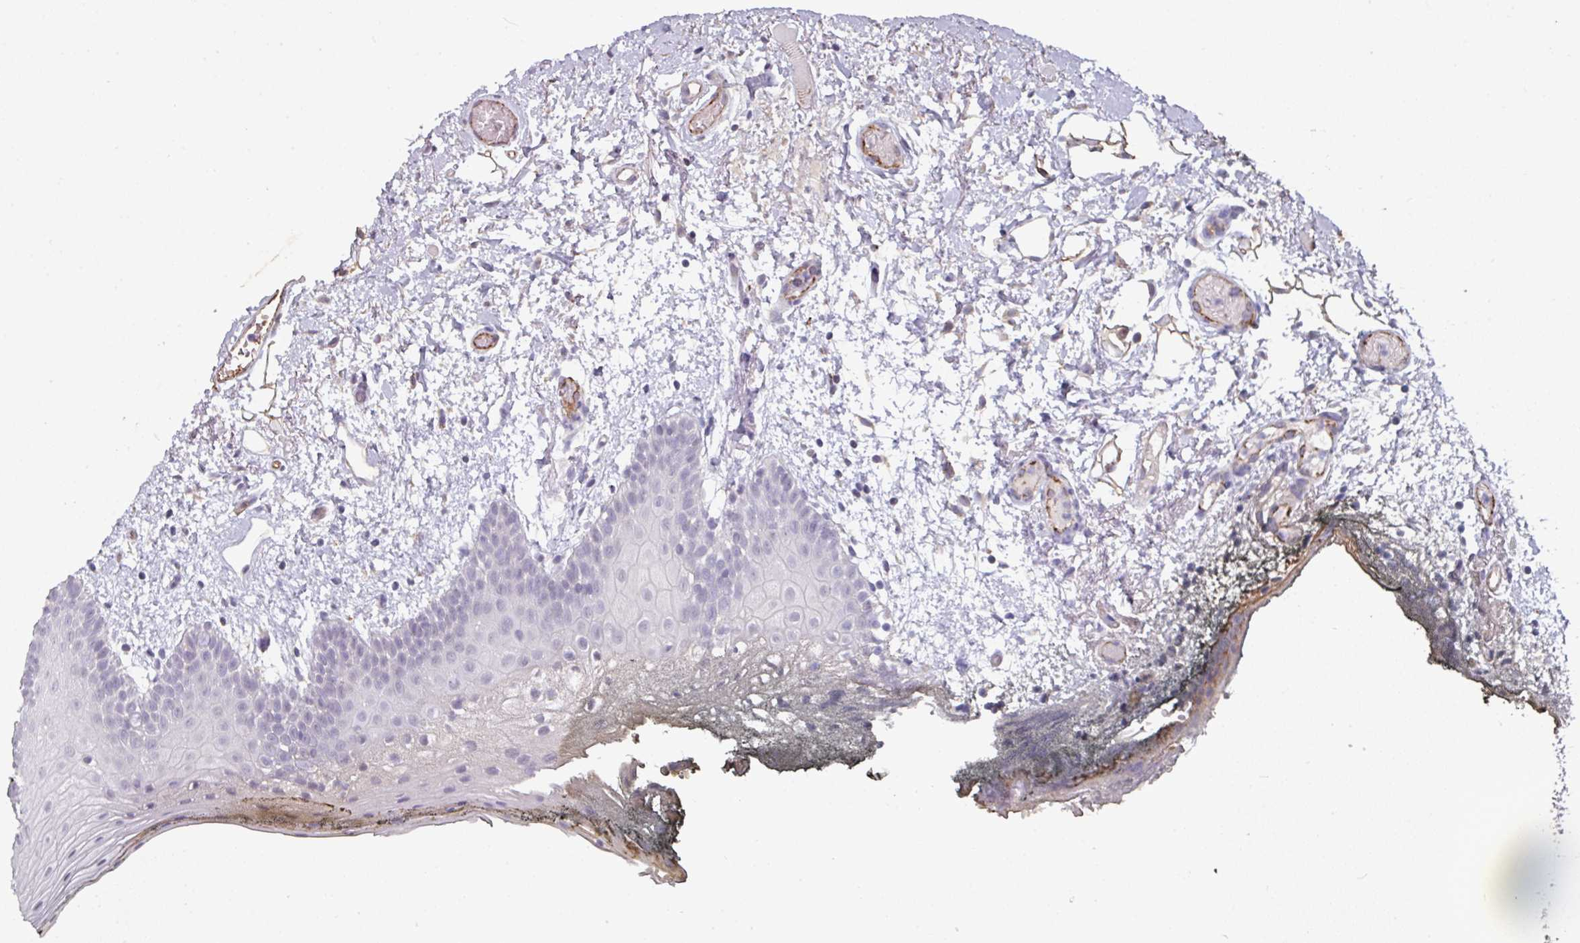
{"staining": {"intensity": "negative", "quantity": "none", "location": "none"}, "tissue": "oral mucosa", "cell_type": "Squamous epithelial cells", "image_type": "normal", "snomed": [{"axis": "morphology", "description": "Normal tissue, NOS"}, {"axis": "morphology", "description": "Squamous cell carcinoma, NOS"}, {"axis": "topography", "description": "Oral tissue"}, {"axis": "topography", "description": "Head-Neck"}], "caption": "Immunohistochemical staining of normal oral mucosa exhibits no significant positivity in squamous epithelial cells. (Immunohistochemistry, brightfield microscopy, high magnification).", "gene": "SIDT2", "patient": {"sex": "female", "age": 81}}